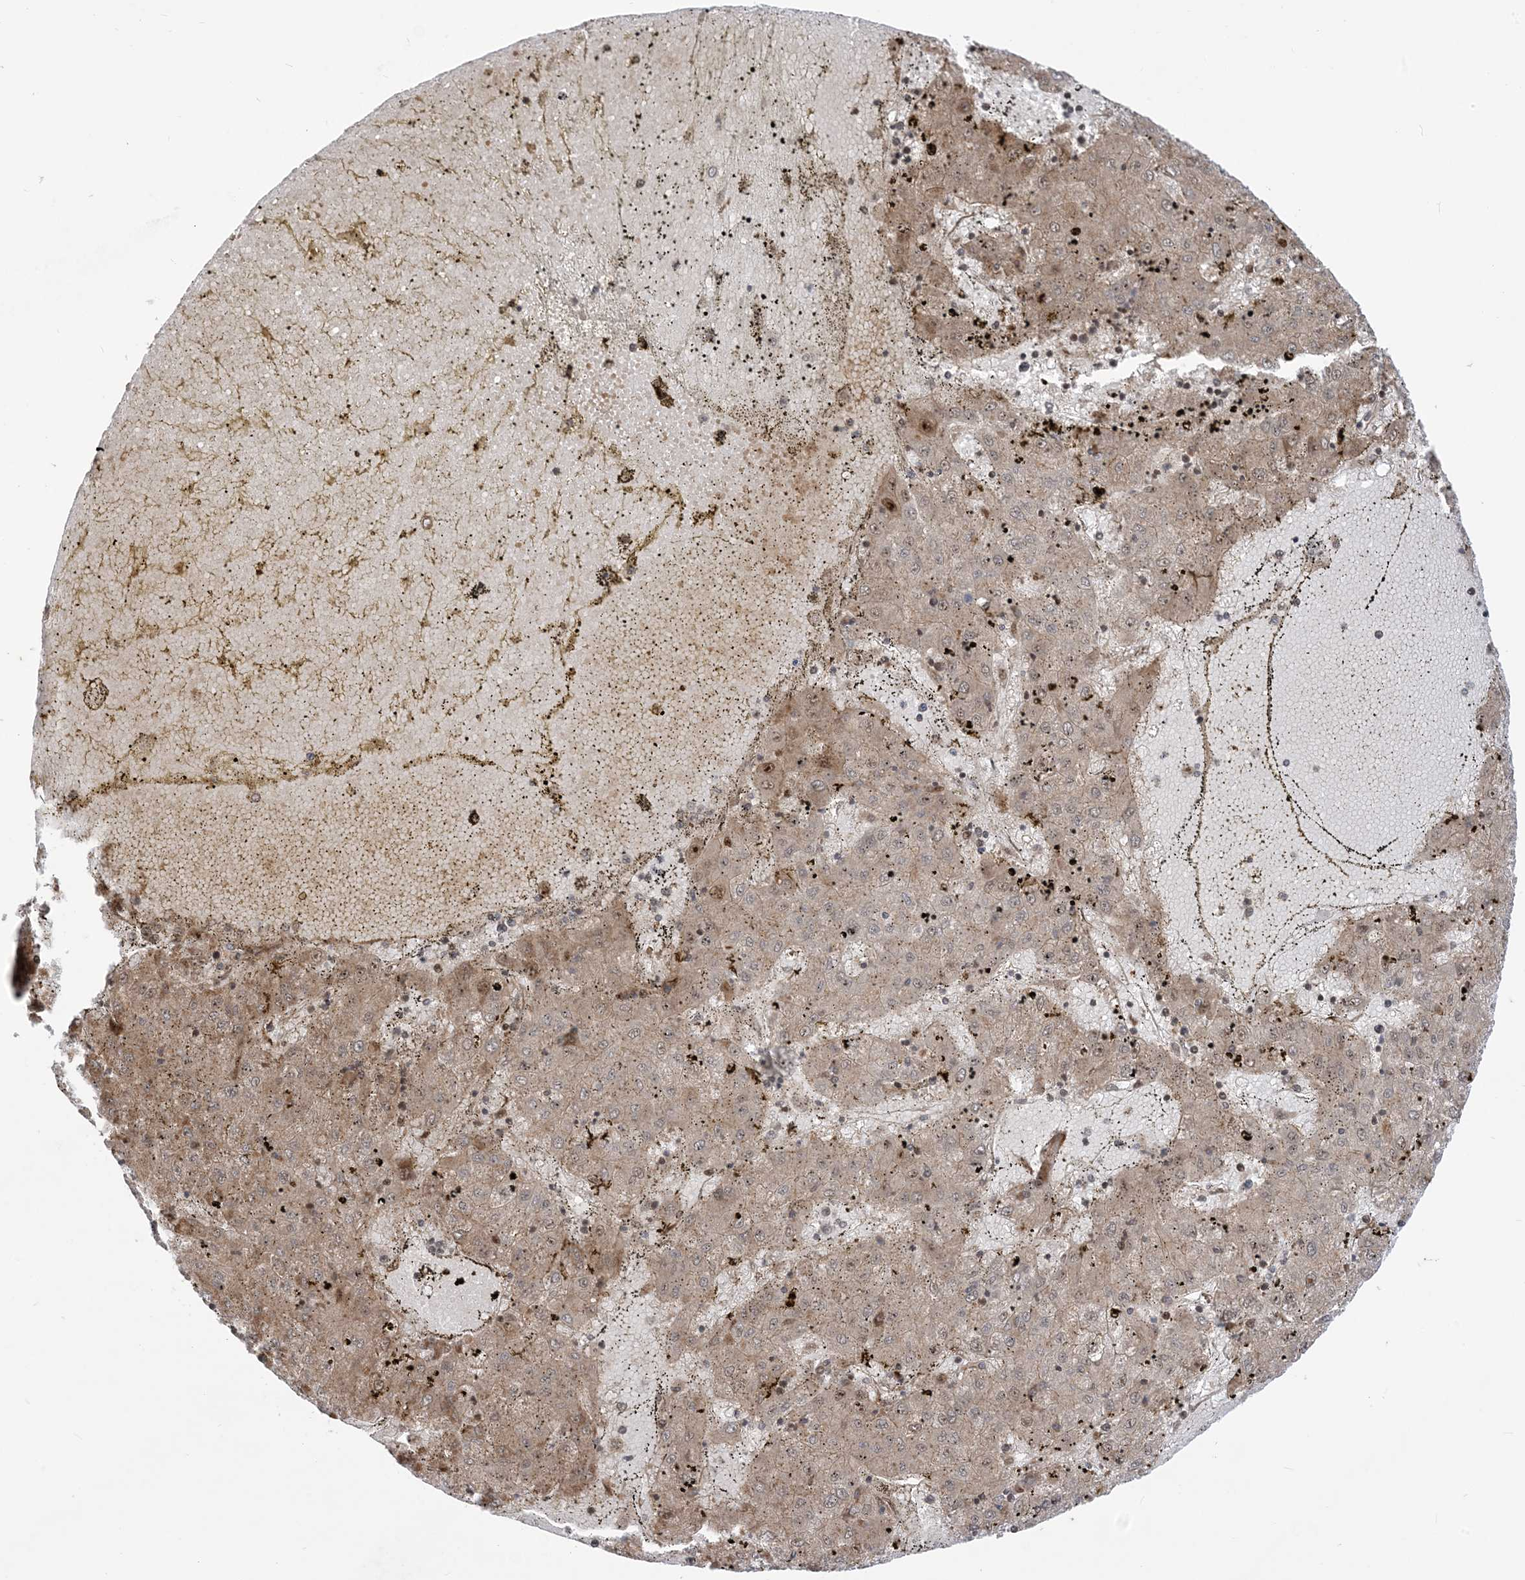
{"staining": {"intensity": "moderate", "quantity": "25%-75%", "location": "cytoplasmic/membranous"}, "tissue": "liver cancer", "cell_type": "Tumor cells", "image_type": "cancer", "snomed": [{"axis": "morphology", "description": "Carcinoma, Hepatocellular, NOS"}, {"axis": "topography", "description": "Liver"}], "caption": "Tumor cells exhibit medium levels of moderate cytoplasmic/membranous positivity in approximately 25%-75% of cells in liver hepatocellular carcinoma.", "gene": "CASP4", "patient": {"sex": "male", "age": 72}}